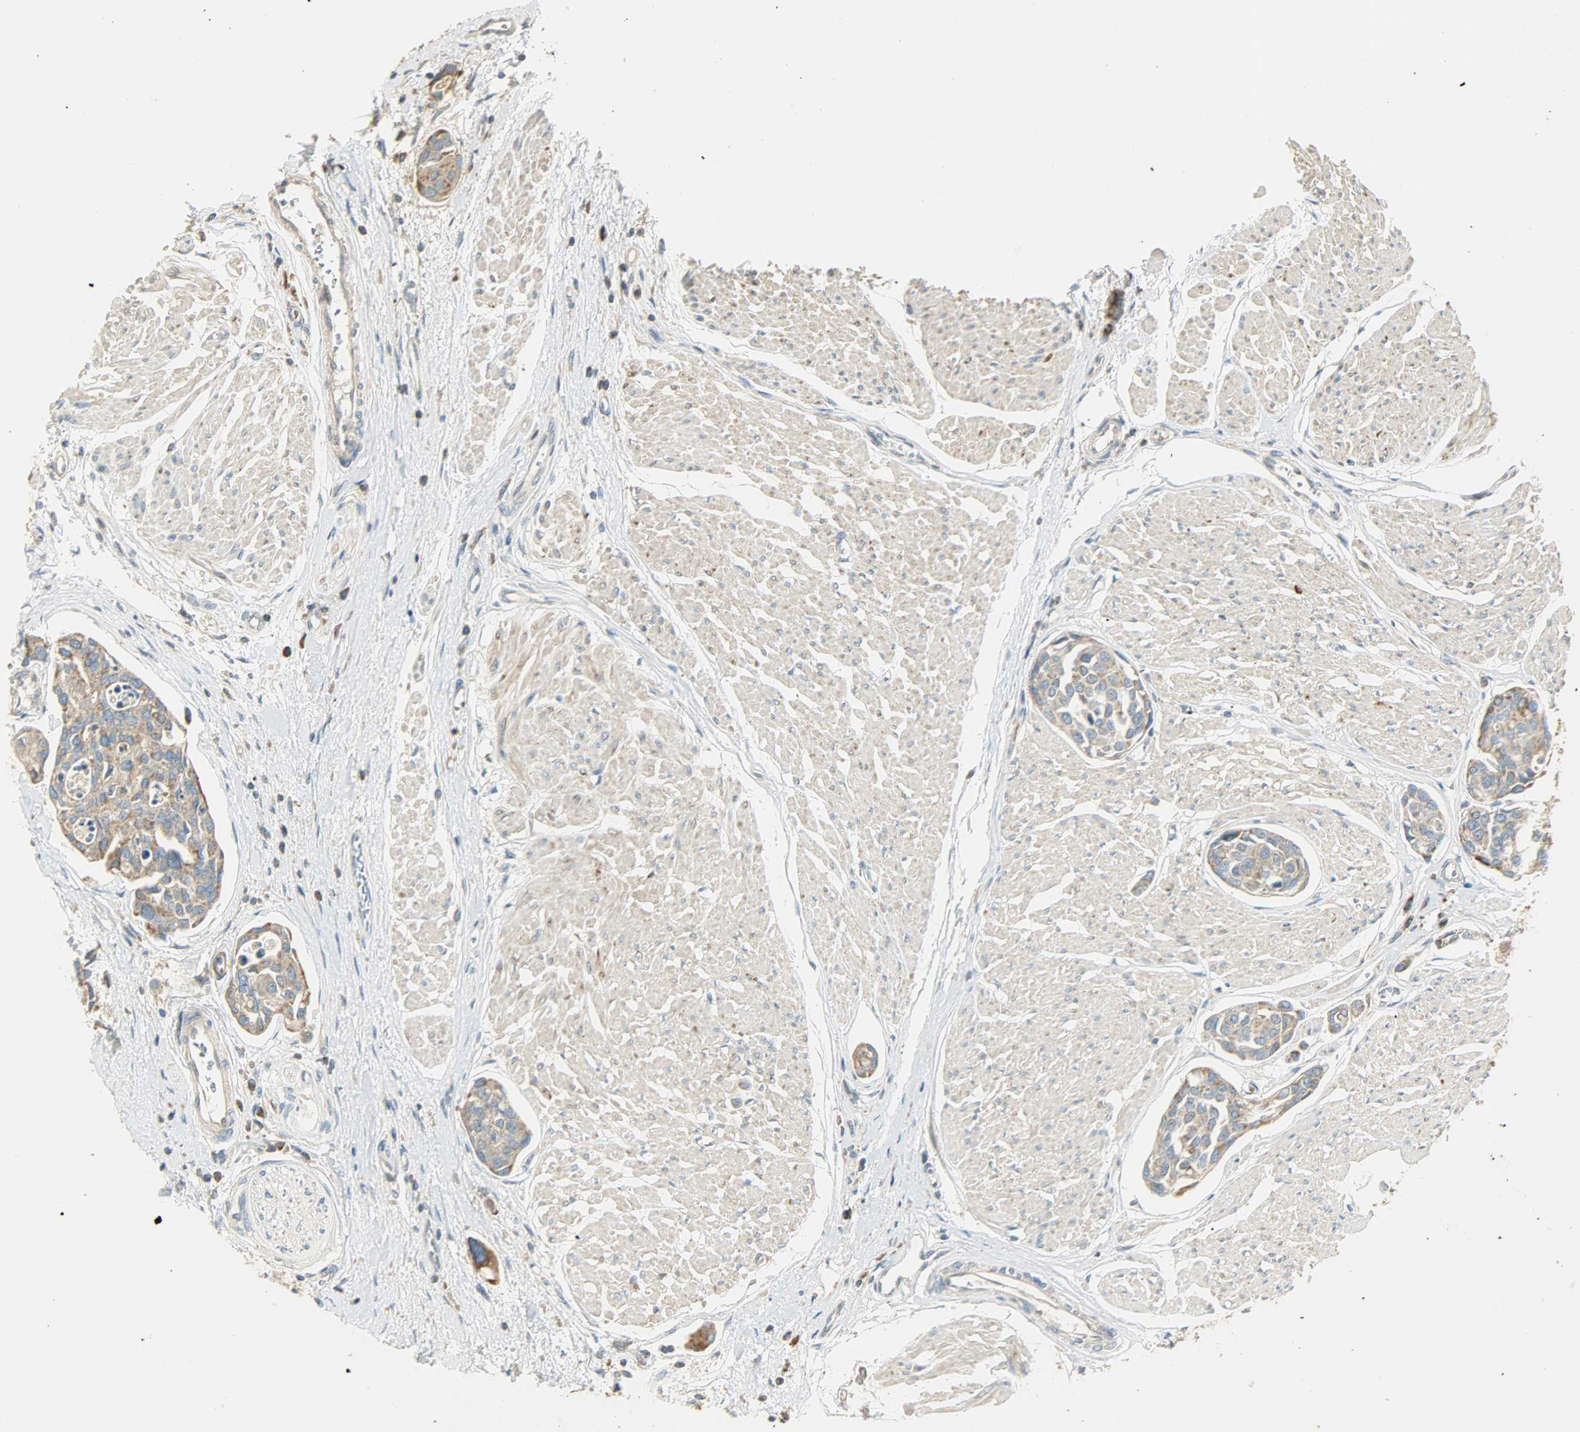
{"staining": {"intensity": "moderate", "quantity": ">75%", "location": "cytoplasmic/membranous"}, "tissue": "urothelial cancer", "cell_type": "Tumor cells", "image_type": "cancer", "snomed": [{"axis": "morphology", "description": "Urothelial carcinoma, High grade"}, {"axis": "topography", "description": "Urinary bladder"}], "caption": "A brown stain labels moderate cytoplasmic/membranous expression of a protein in high-grade urothelial carcinoma tumor cells.", "gene": "NNT", "patient": {"sex": "male", "age": 78}}